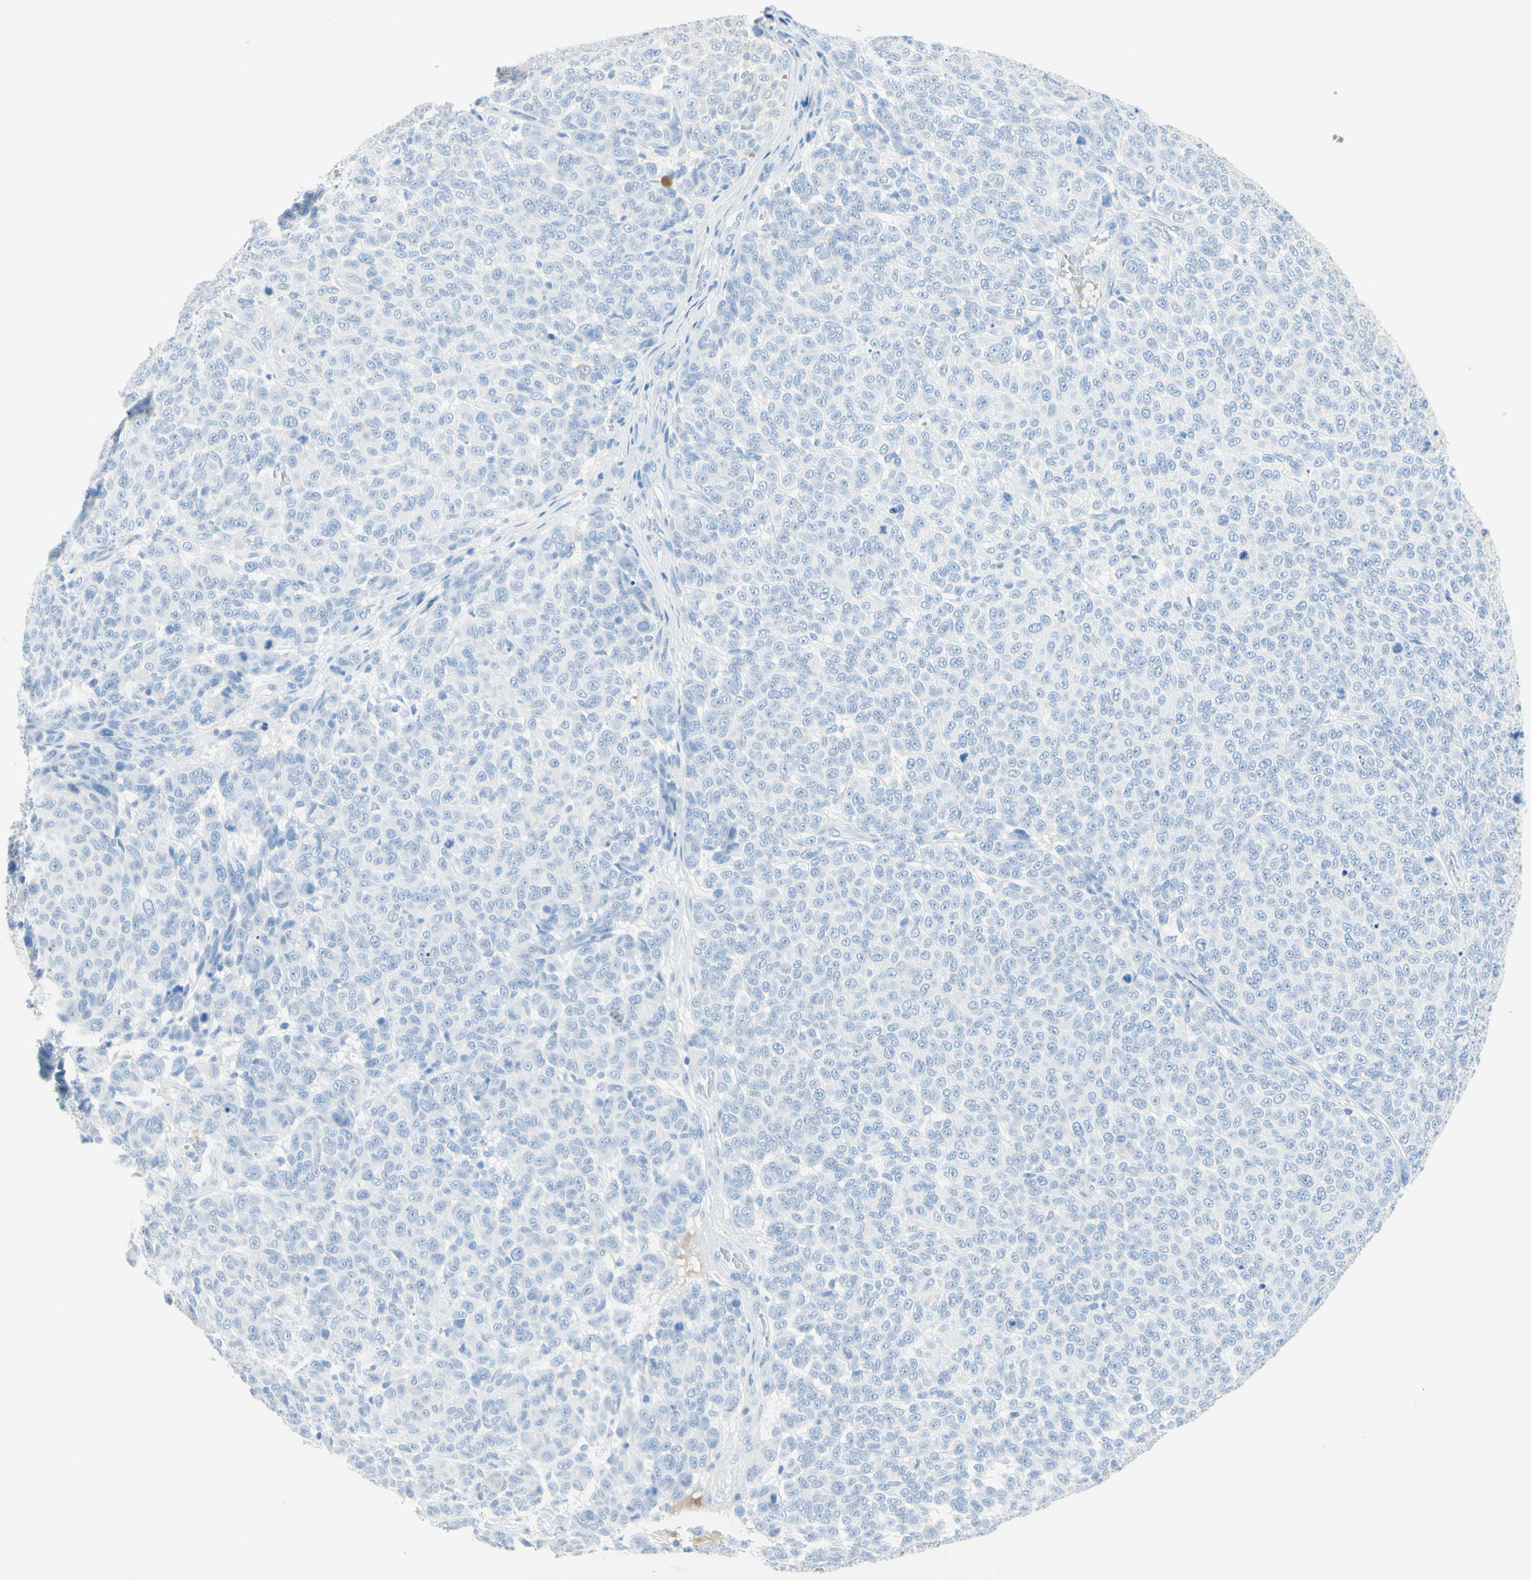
{"staining": {"intensity": "negative", "quantity": "none", "location": "none"}, "tissue": "melanoma", "cell_type": "Tumor cells", "image_type": "cancer", "snomed": [{"axis": "morphology", "description": "Malignant melanoma, NOS"}, {"axis": "topography", "description": "Skin"}], "caption": "Tumor cells are negative for brown protein staining in malignant melanoma.", "gene": "IL6ST", "patient": {"sex": "male", "age": 59}}